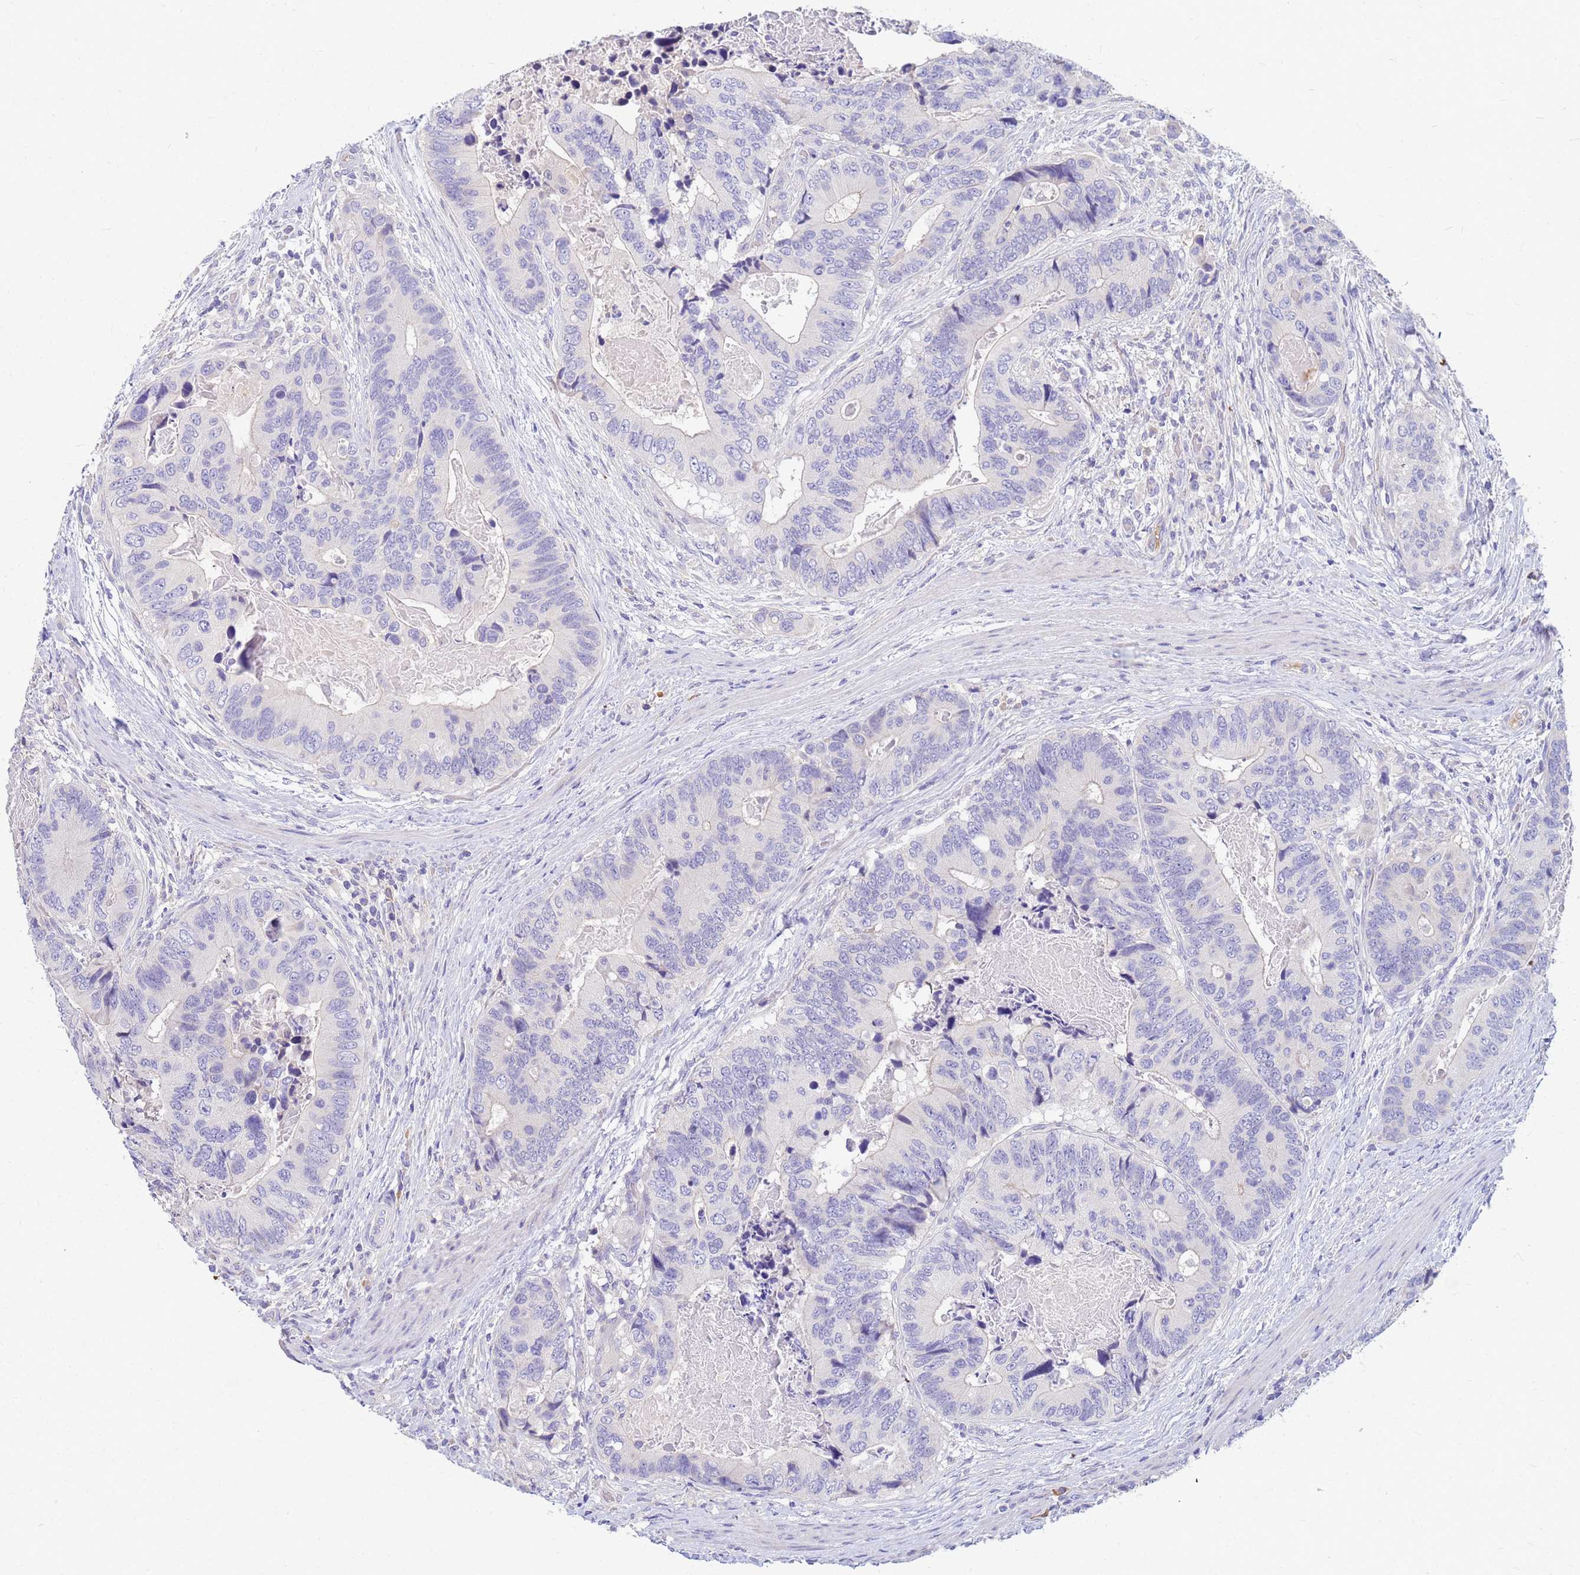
{"staining": {"intensity": "negative", "quantity": "none", "location": "none"}, "tissue": "colorectal cancer", "cell_type": "Tumor cells", "image_type": "cancer", "snomed": [{"axis": "morphology", "description": "Adenocarcinoma, NOS"}, {"axis": "topography", "description": "Colon"}], "caption": "Tumor cells show no significant protein positivity in colorectal cancer. (Brightfield microscopy of DAB (3,3'-diaminobenzidine) immunohistochemistry (IHC) at high magnification).", "gene": "DPRX", "patient": {"sex": "male", "age": 84}}